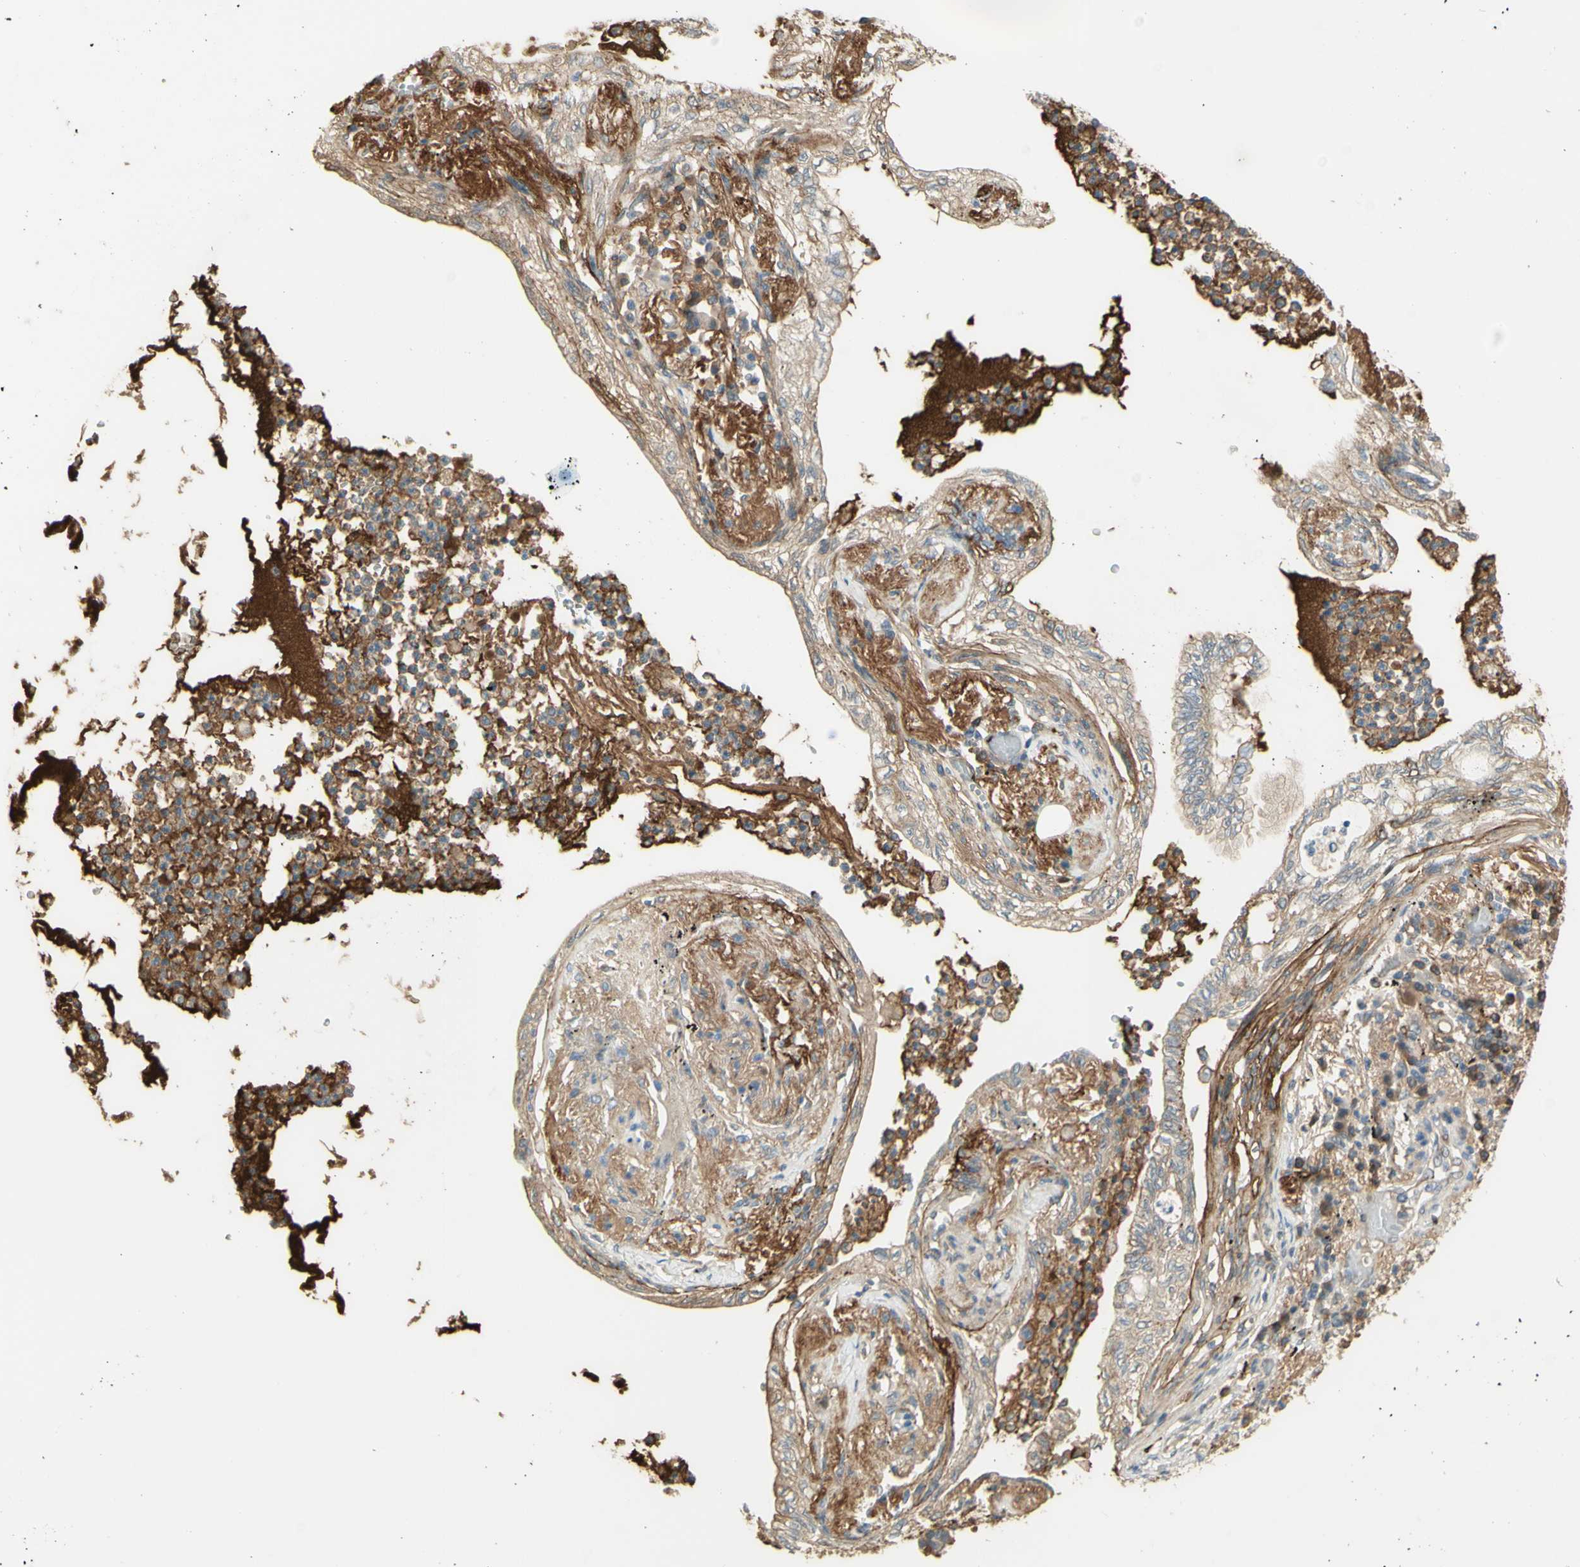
{"staining": {"intensity": "weak", "quantity": "25%-75%", "location": "cytoplasmic/membranous"}, "tissue": "lung cancer", "cell_type": "Tumor cells", "image_type": "cancer", "snomed": [{"axis": "morphology", "description": "Normal tissue, NOS"}, {"axis": "morphology", "description": "Adenocarcinoma, NOS"}, {"axis": "topography", "description": "Bronchus"}, {"axis": "topography", "description": "Lung"}], "caption": "High-power microscopy captured an IHC image of lung adenocarcinoma, revealing weak cytoplasmic/membranous staining in about 25%-75% of tumor cells.", "gene": "ANGPT2", "patient": {"sex": "female", "age": 70}}